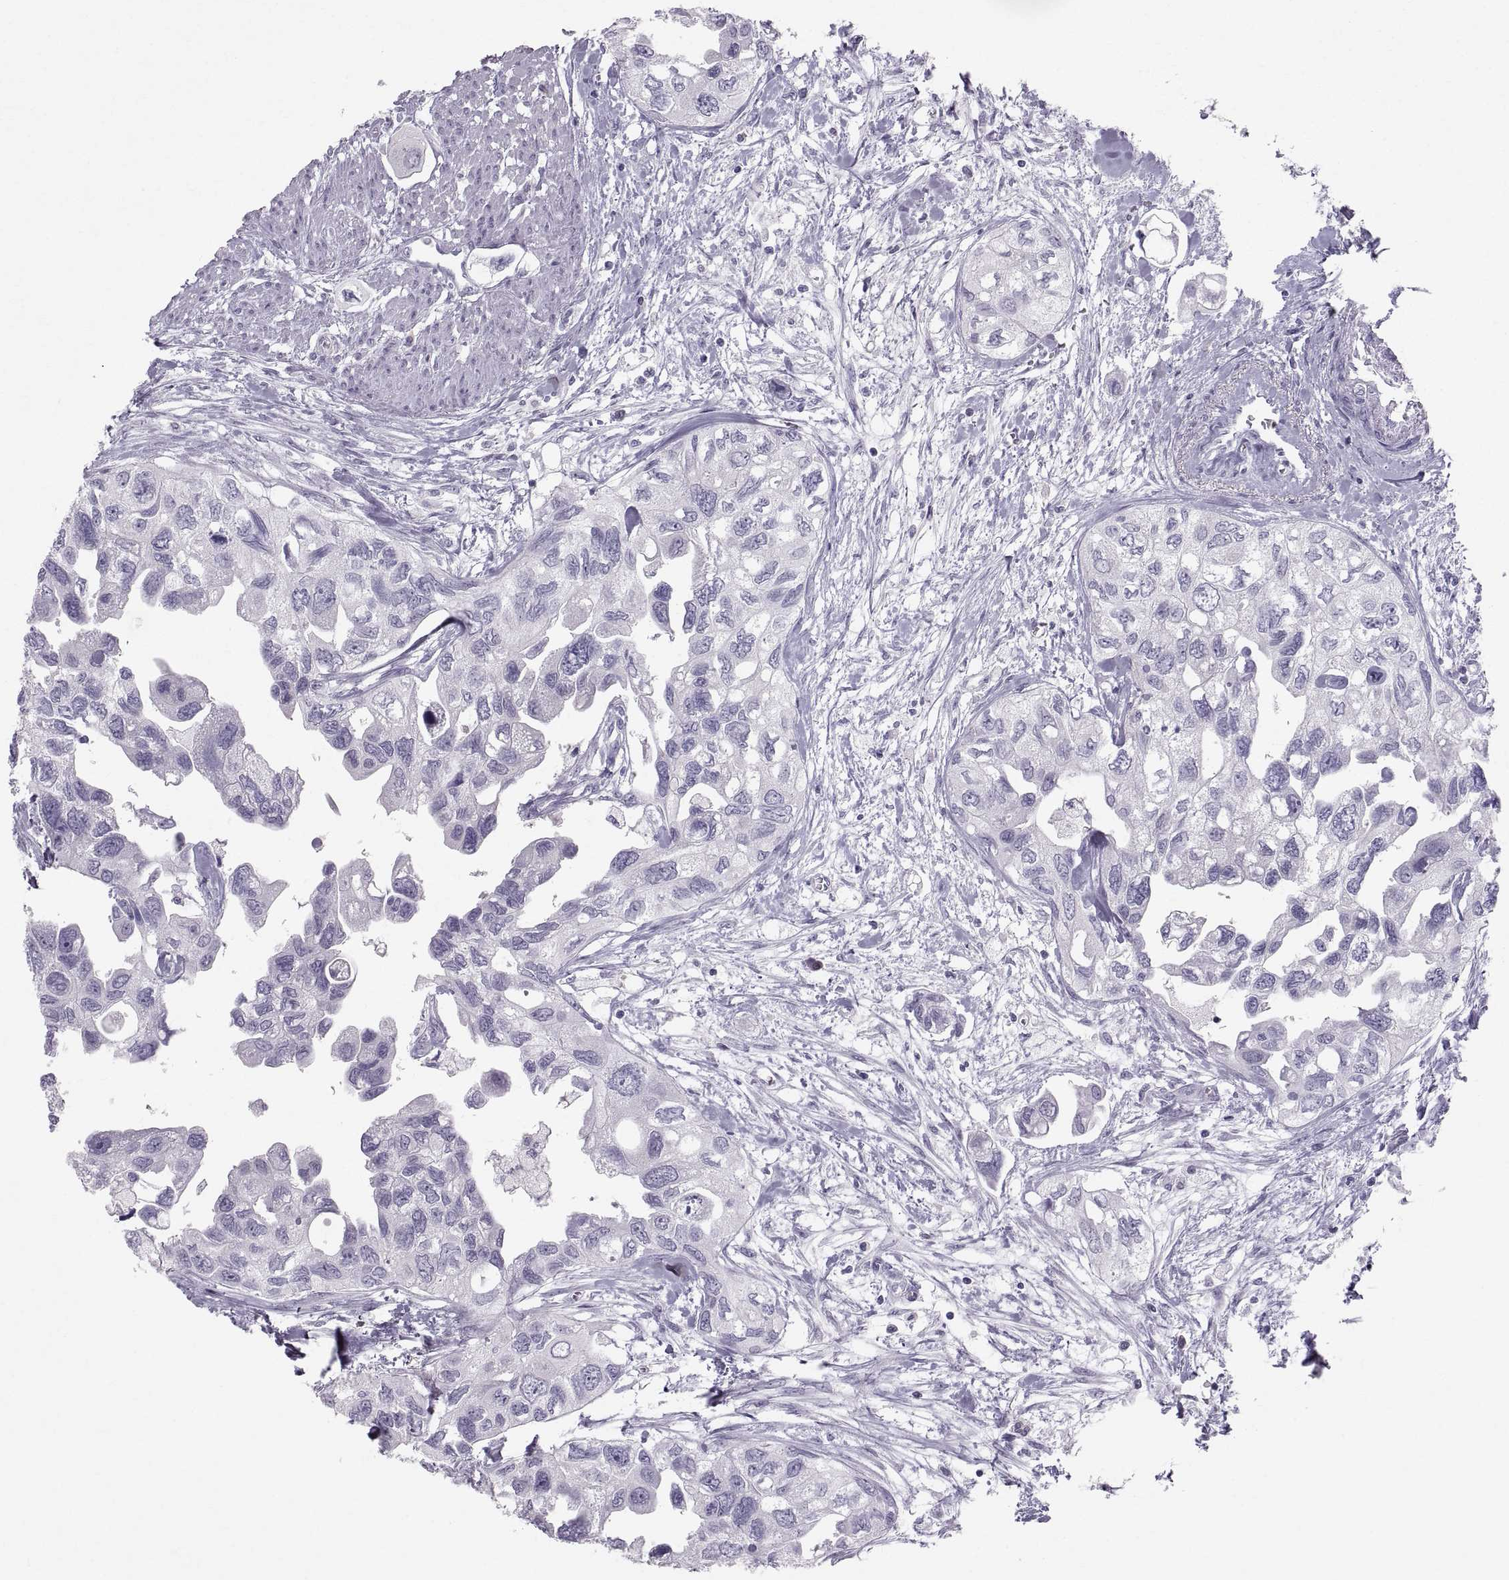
{"staining": {"intensity": "negative", "quantity": "none", "location": "none"}, "tissue": "urothelial cancer", "cell_type": "Tumor cells", "image_type": "cancer", "snomed": [{"axis": "morphology", "description": "Urothelial carcinoma, High grade"}, {"axis": "topography", "description": "Urinary bladder"}], "caption": "A histopathology image of urothelial cancer stained for a protein exhibits no brown staining in tumor cells.", "gene": "SLC22A6", "patient": {"sex": "male", "age": 59}}